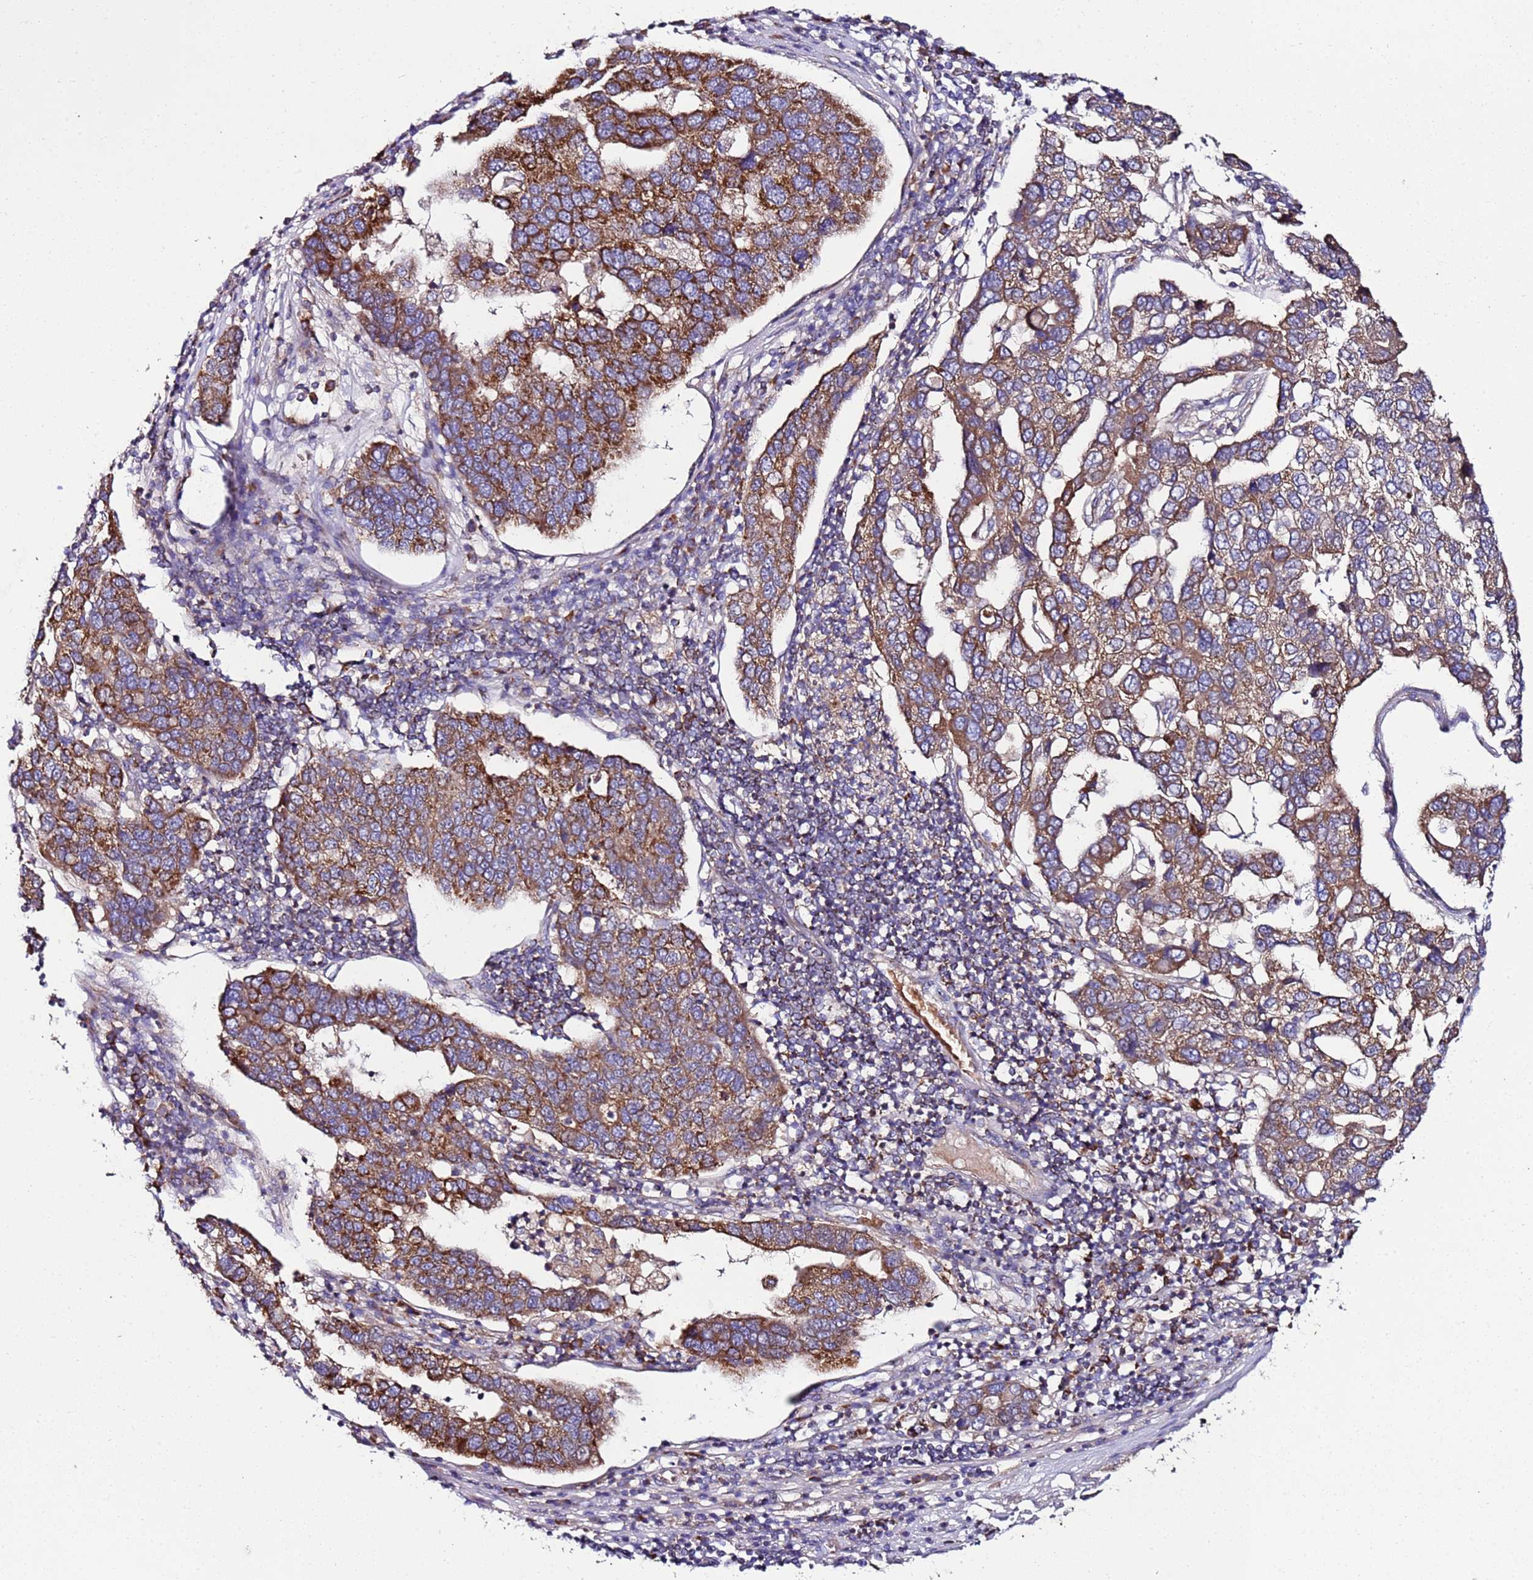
{"staining": {"intensity": "strong", "quantity": ">75%", "location": "cytoplasmic/membranous"}, "tissue": "pancreatic cancer", "cell_type": "Tumor cells", "image_type": "cancer", "snomed": [{"axis": "morphology", "description": "Adenocarcinoma, NOS"}, {"axis": "topography", "description": "Pancreas"}], "caption": "Brown immunohistochemical staining in human adenocarcinoma (pancreatic) shows strong cytoplasmic/membranous positivity in approximately >75% of tumor cells.", "gene": "C19orf12", "patient": {"sex": "female", "age": 61}}